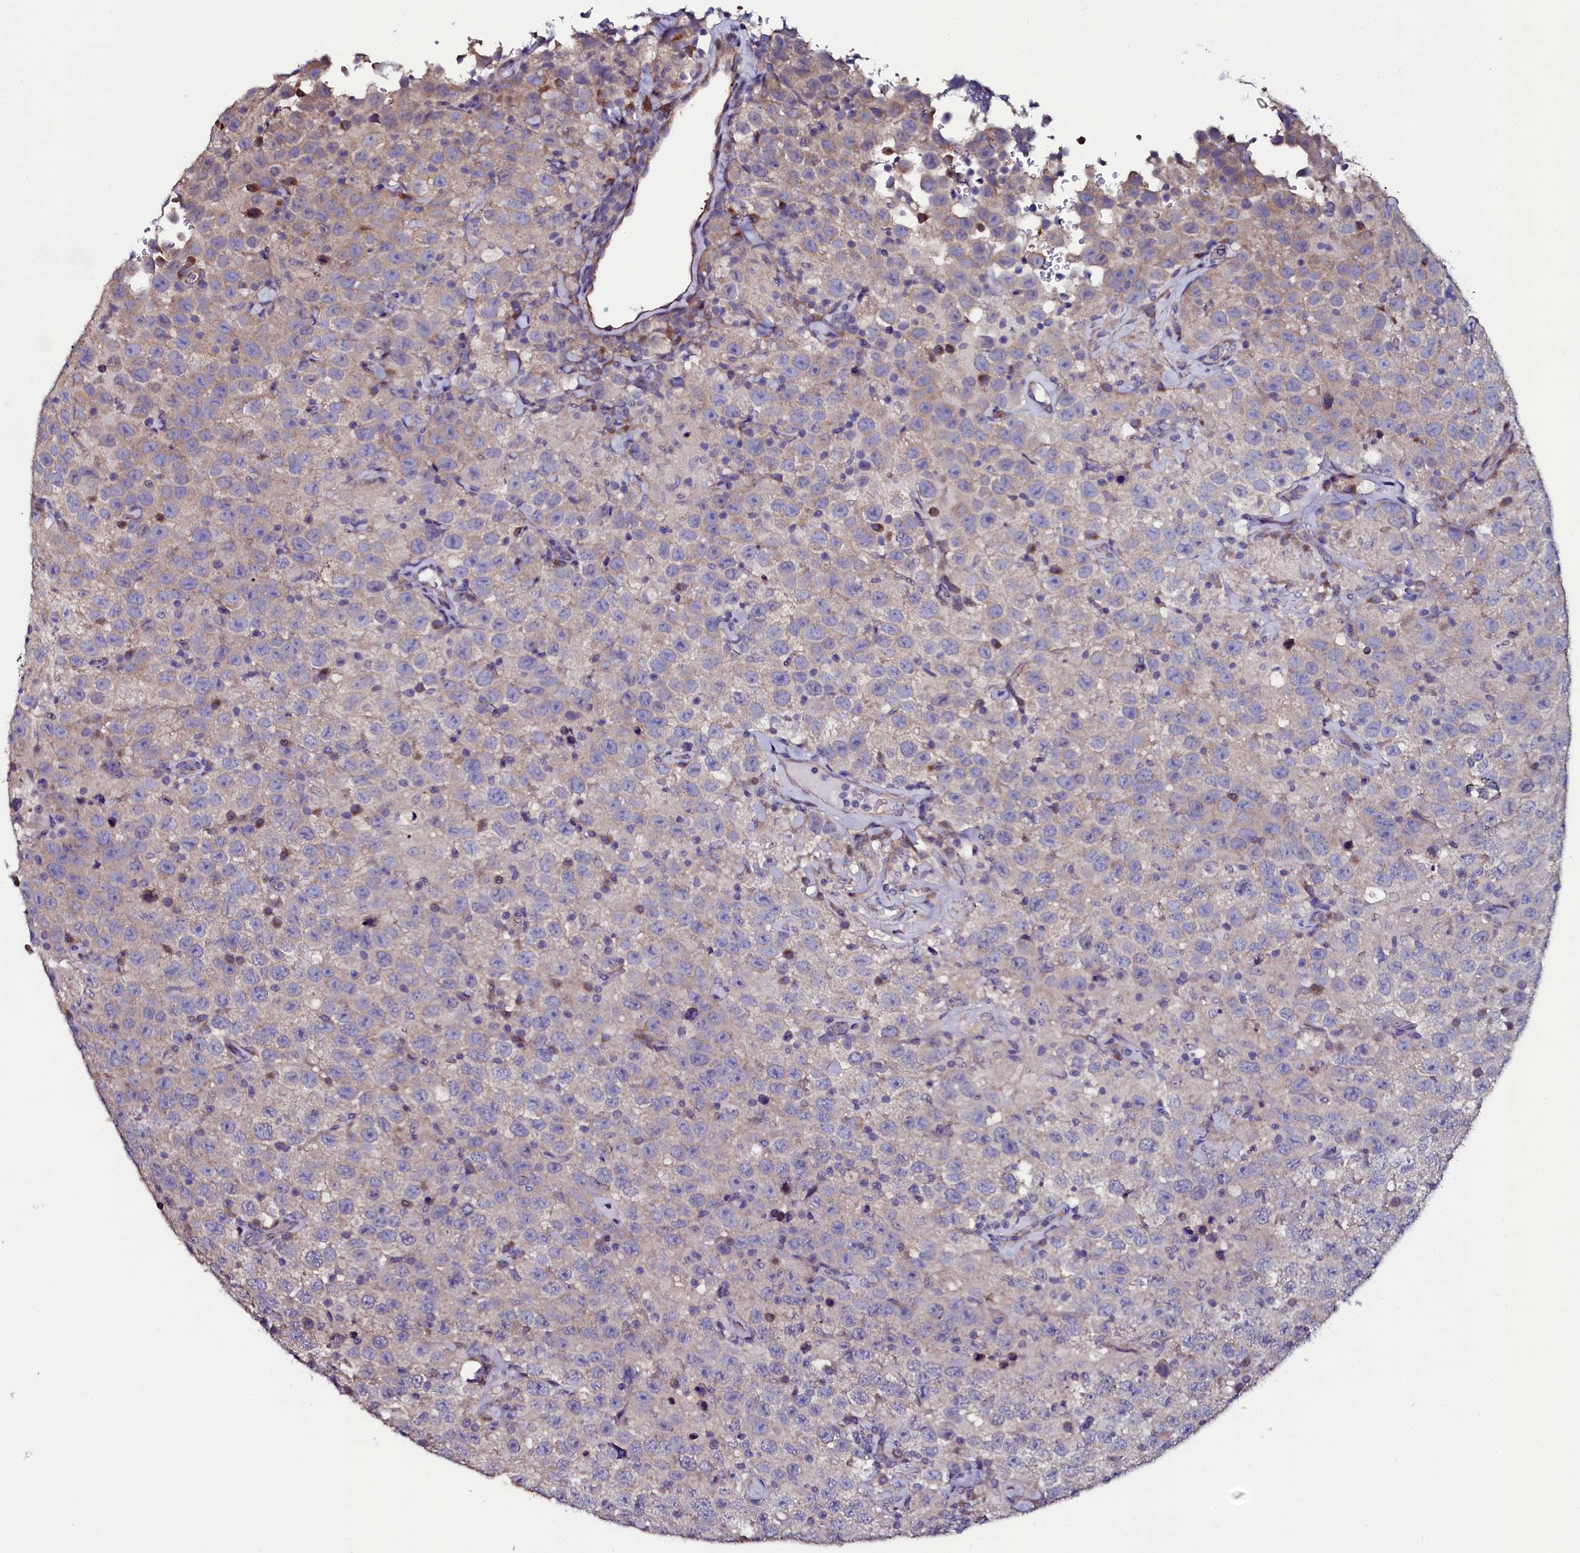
{"staining": {"intensity": "weak", "quantity": "25%-75%", "location": "cytoplasmic/membranous"}, "tissue": "testis cancer", "cell_type": "Tumor cells", "image_type": "cancer", "snomed": [{"axis": "morphology", "description": "Seminoma, NOS"}, {"axis": "topography", "description": "Testis"}], "caption": "Immunohistochemical staining of testis cancer exhibits weak cytoplasmic/membranous protein expression in approximately 25%-75% of tumor cells.", "gene": "USPL1", "patient": {"sex": "male", "age": 41}}